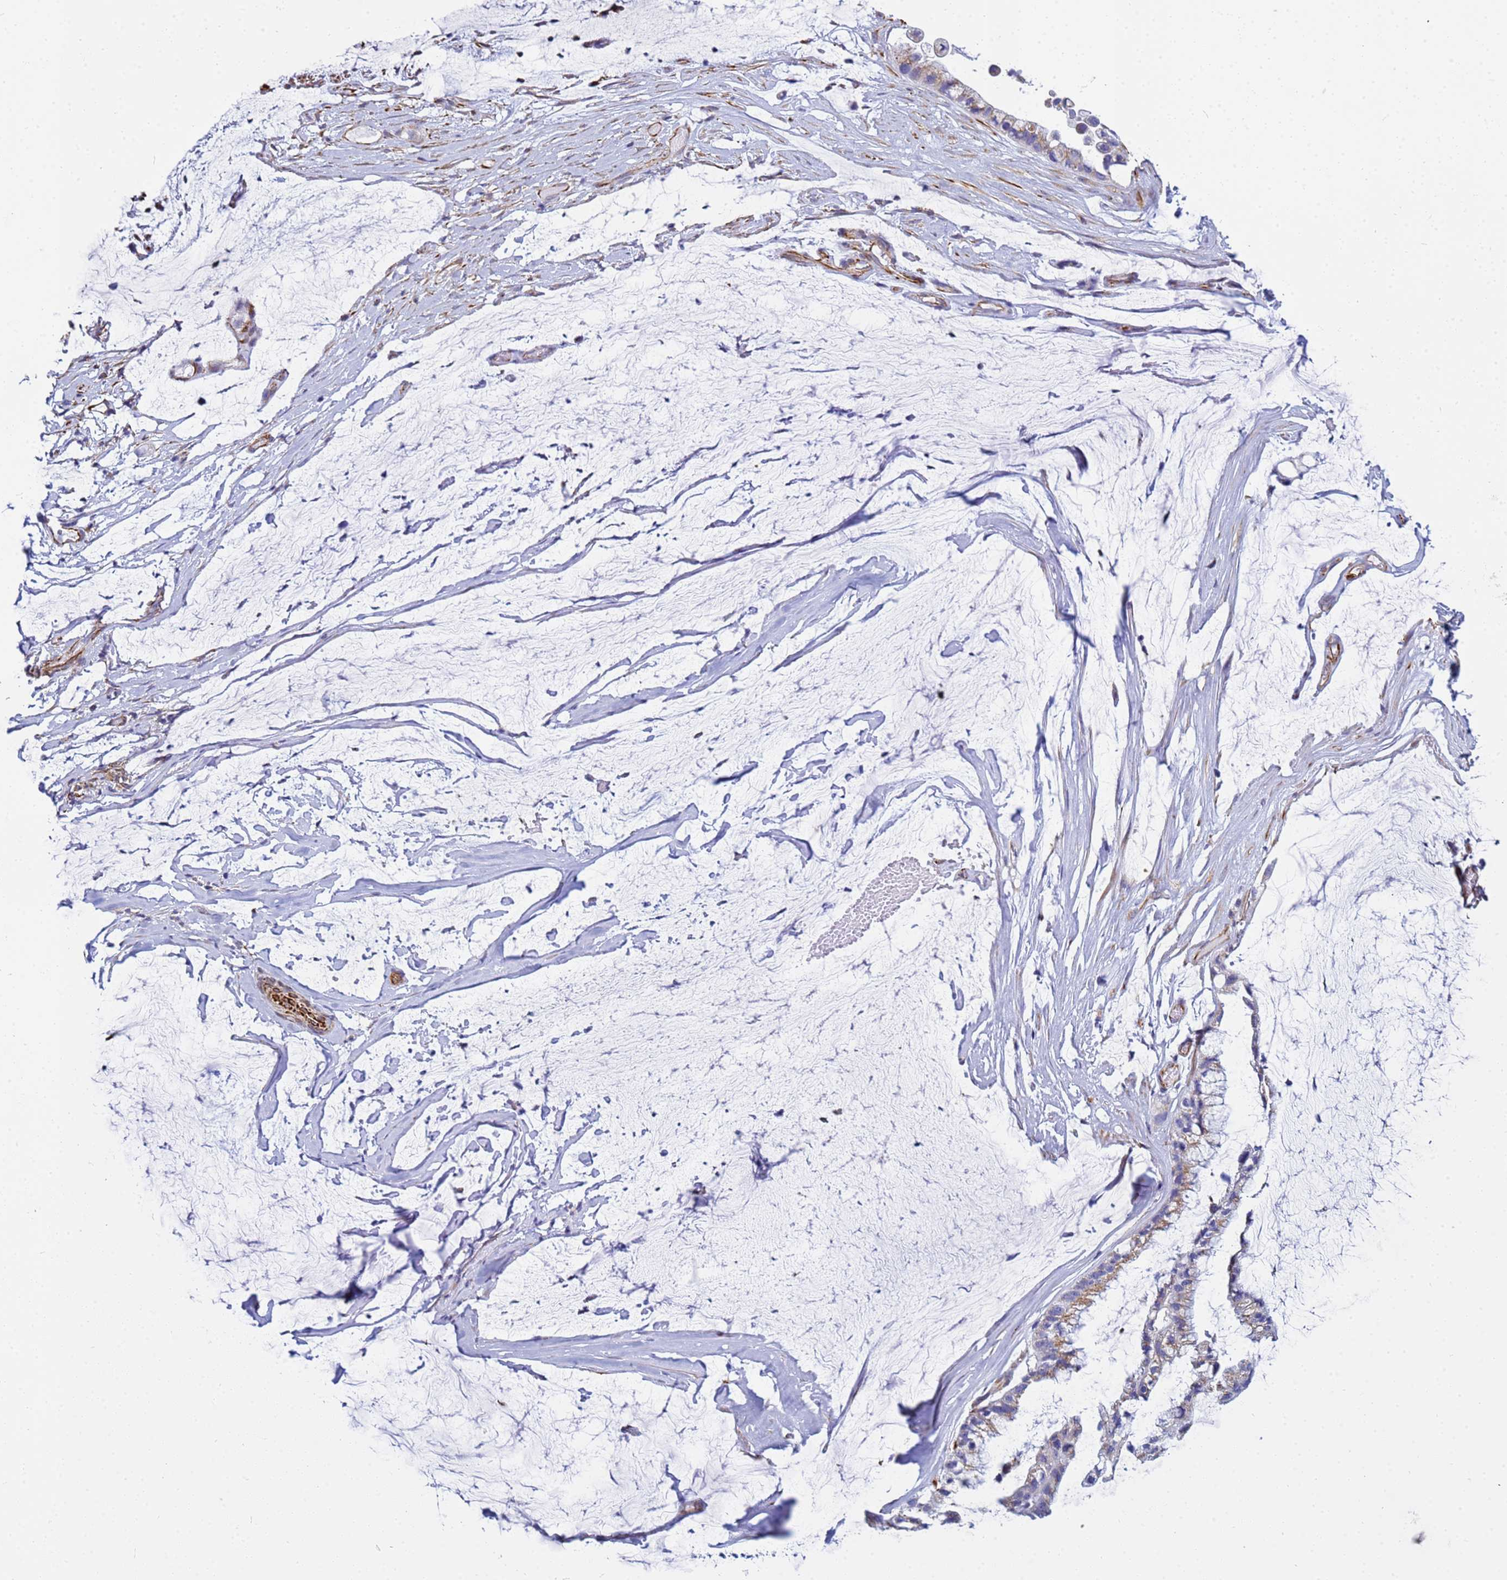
{"staining": {"intensity": "weak", "quantity": "25%-75%", "location": "cytoplasmic/membranous"}, "tissue": "ovarian cancer", "cell_type": "Tumor cells", "image_type": "cancer", "snomed": [{"axis": "morphology", "description": "Cystadenocarcinoma, mucinous, NOS"}, {"axis": "topography", "description": "Ovary"}], "caption": "A brown stain labels weak cytoplasmic/membranous positivity of a protein in ovarian cancer (mucinous cystadenocarcinoma) tumor cells. The staining is performed using DAB brown chromogen to label protein expression. The nuclei are counter-stained blue using hematoxylin.", "gene": "UBXN2B", "patient": {"sex": "female", "age": 39}}